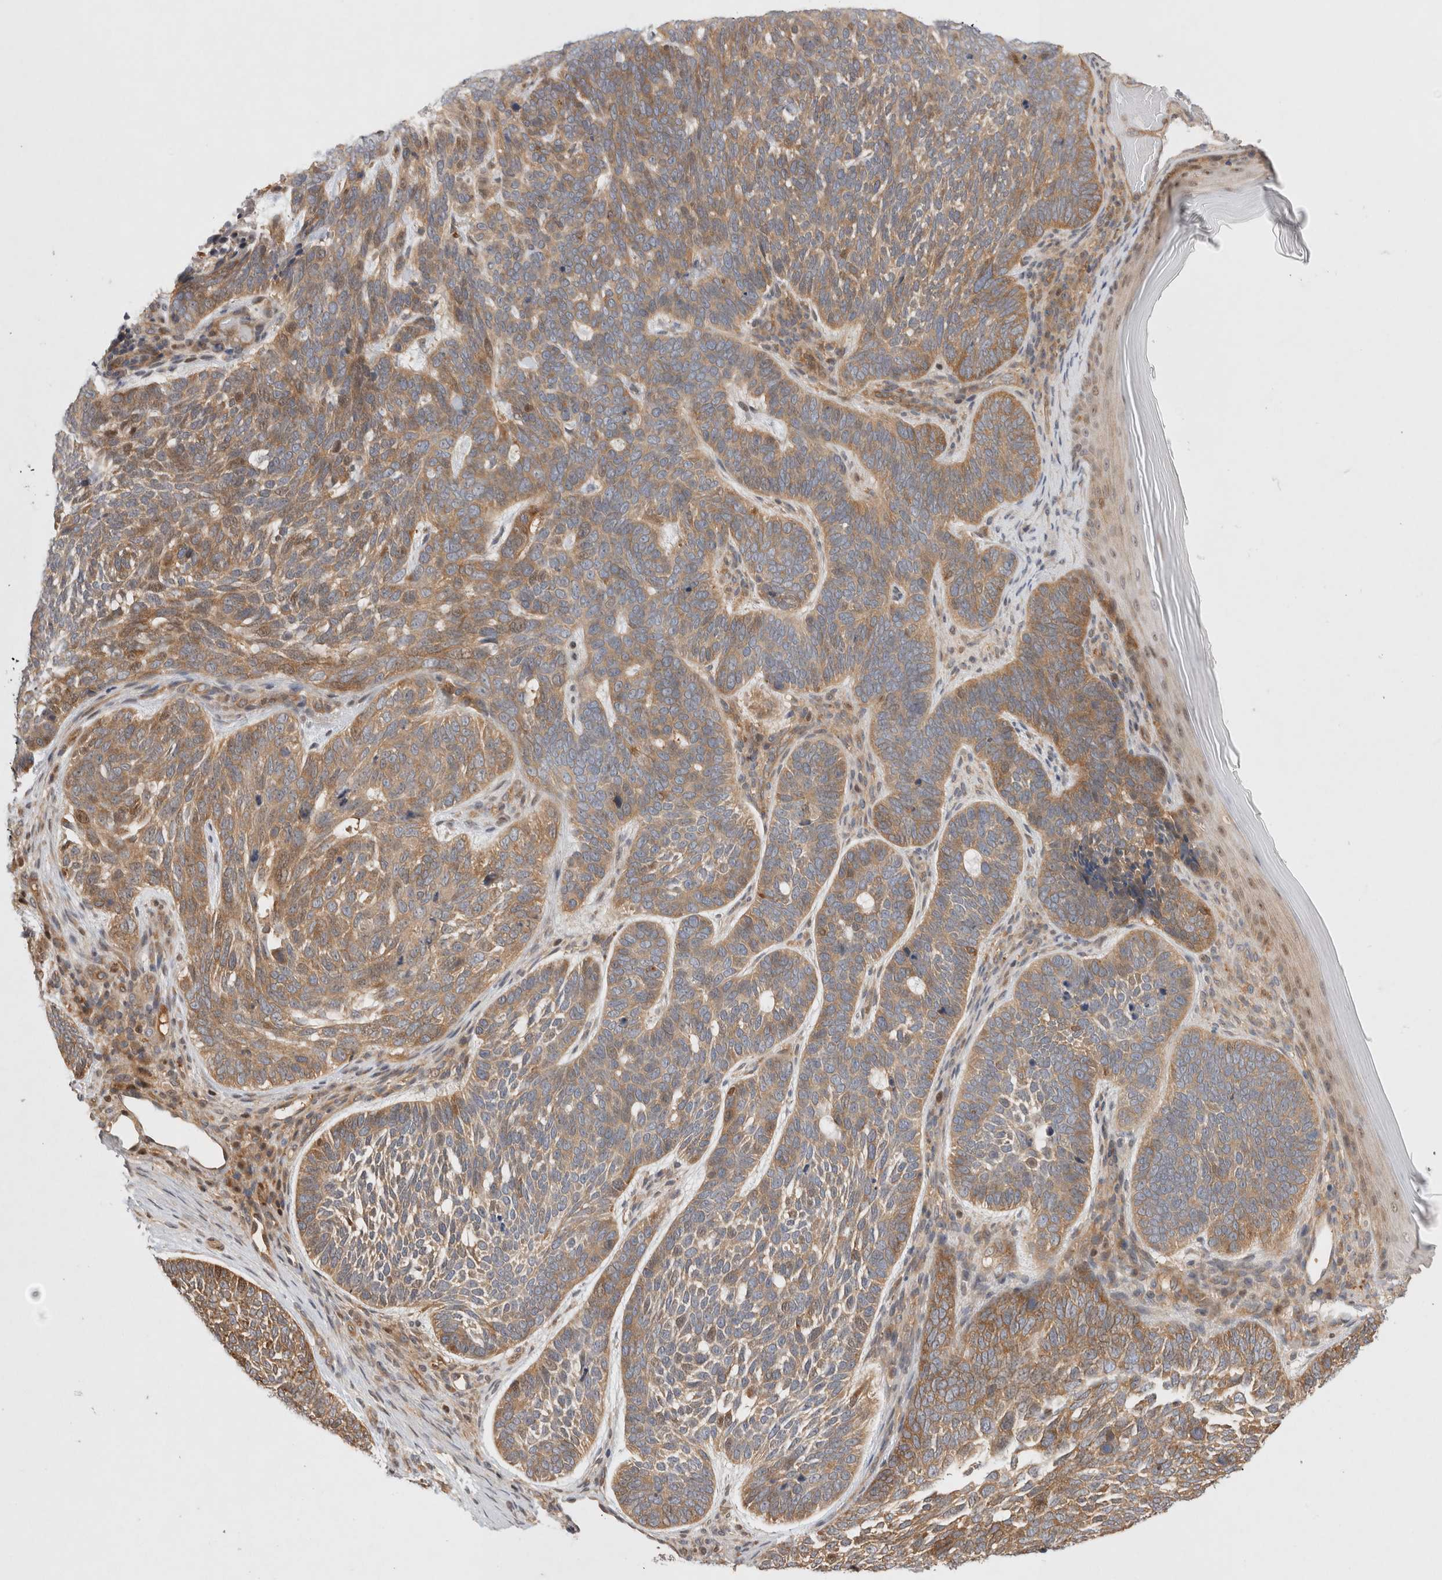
{"staining": {"intensity": "moderate", "quantity": ">75%", "location": "cytoplasmic/membranous"}, "tissue": "skin cancer", "cell_type": "Tumor cells", "image_type": "cancer", "snomed": [{"axis": "morphology", "description": "Basal cell carcinoma"}, {"axis": "topography", "description": "Skin"}], "caption": "Immunohistochemical staining of human skin basal cell carcinoma demonstrates moderate cytoplasmic/membranous protein positivity in approximately >75% of tumor cells.", "gene": "HTT", "patient": {"sex": "female", "age": 85}}